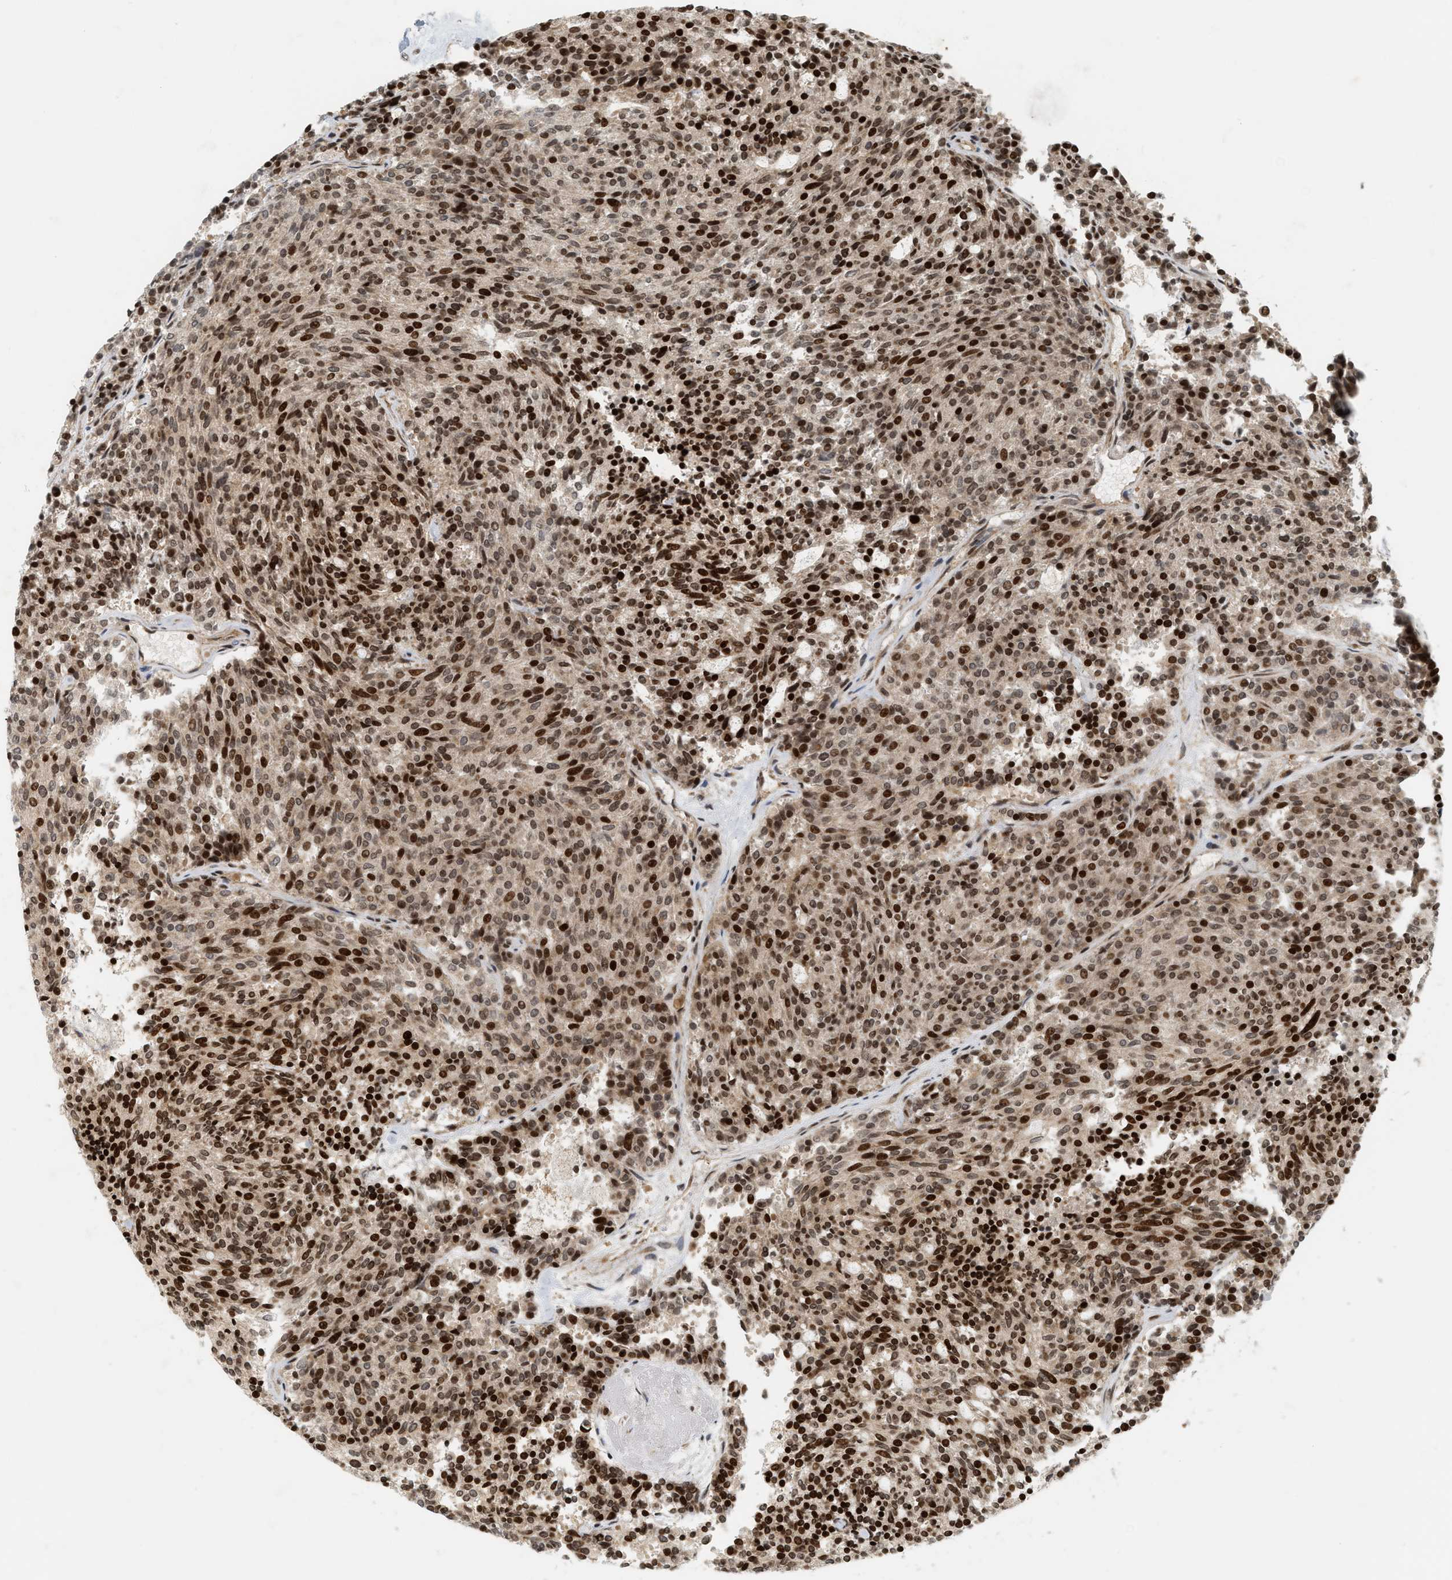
{"staining": {"intensity": "strong", "quantity": ">75%", "location": "nuclear"}, "tissue": "carcinoid", "cell_type": "Tumor cells", "image_type": "cancer", "snomed": [{"axis": "morphology", "description": "Carcinoid, malignant, NOS"}, {"axis": "topography", "description": "Pancreas"}], "caption": "Immunohistochemistry (IHC) staining of carcinoid, which reveals high levels of strong nuclear expression in about >75% of tumor cells indicating strong nuclear protein positivity. The staining was performed using DAB (3,3'-diaminobenzidine) (brown) for protein detection and nuclei were counterstained in hematoxylin (blue).", "gene": "NFE2L2", "patient": {"sex": "female", "age": 54}}